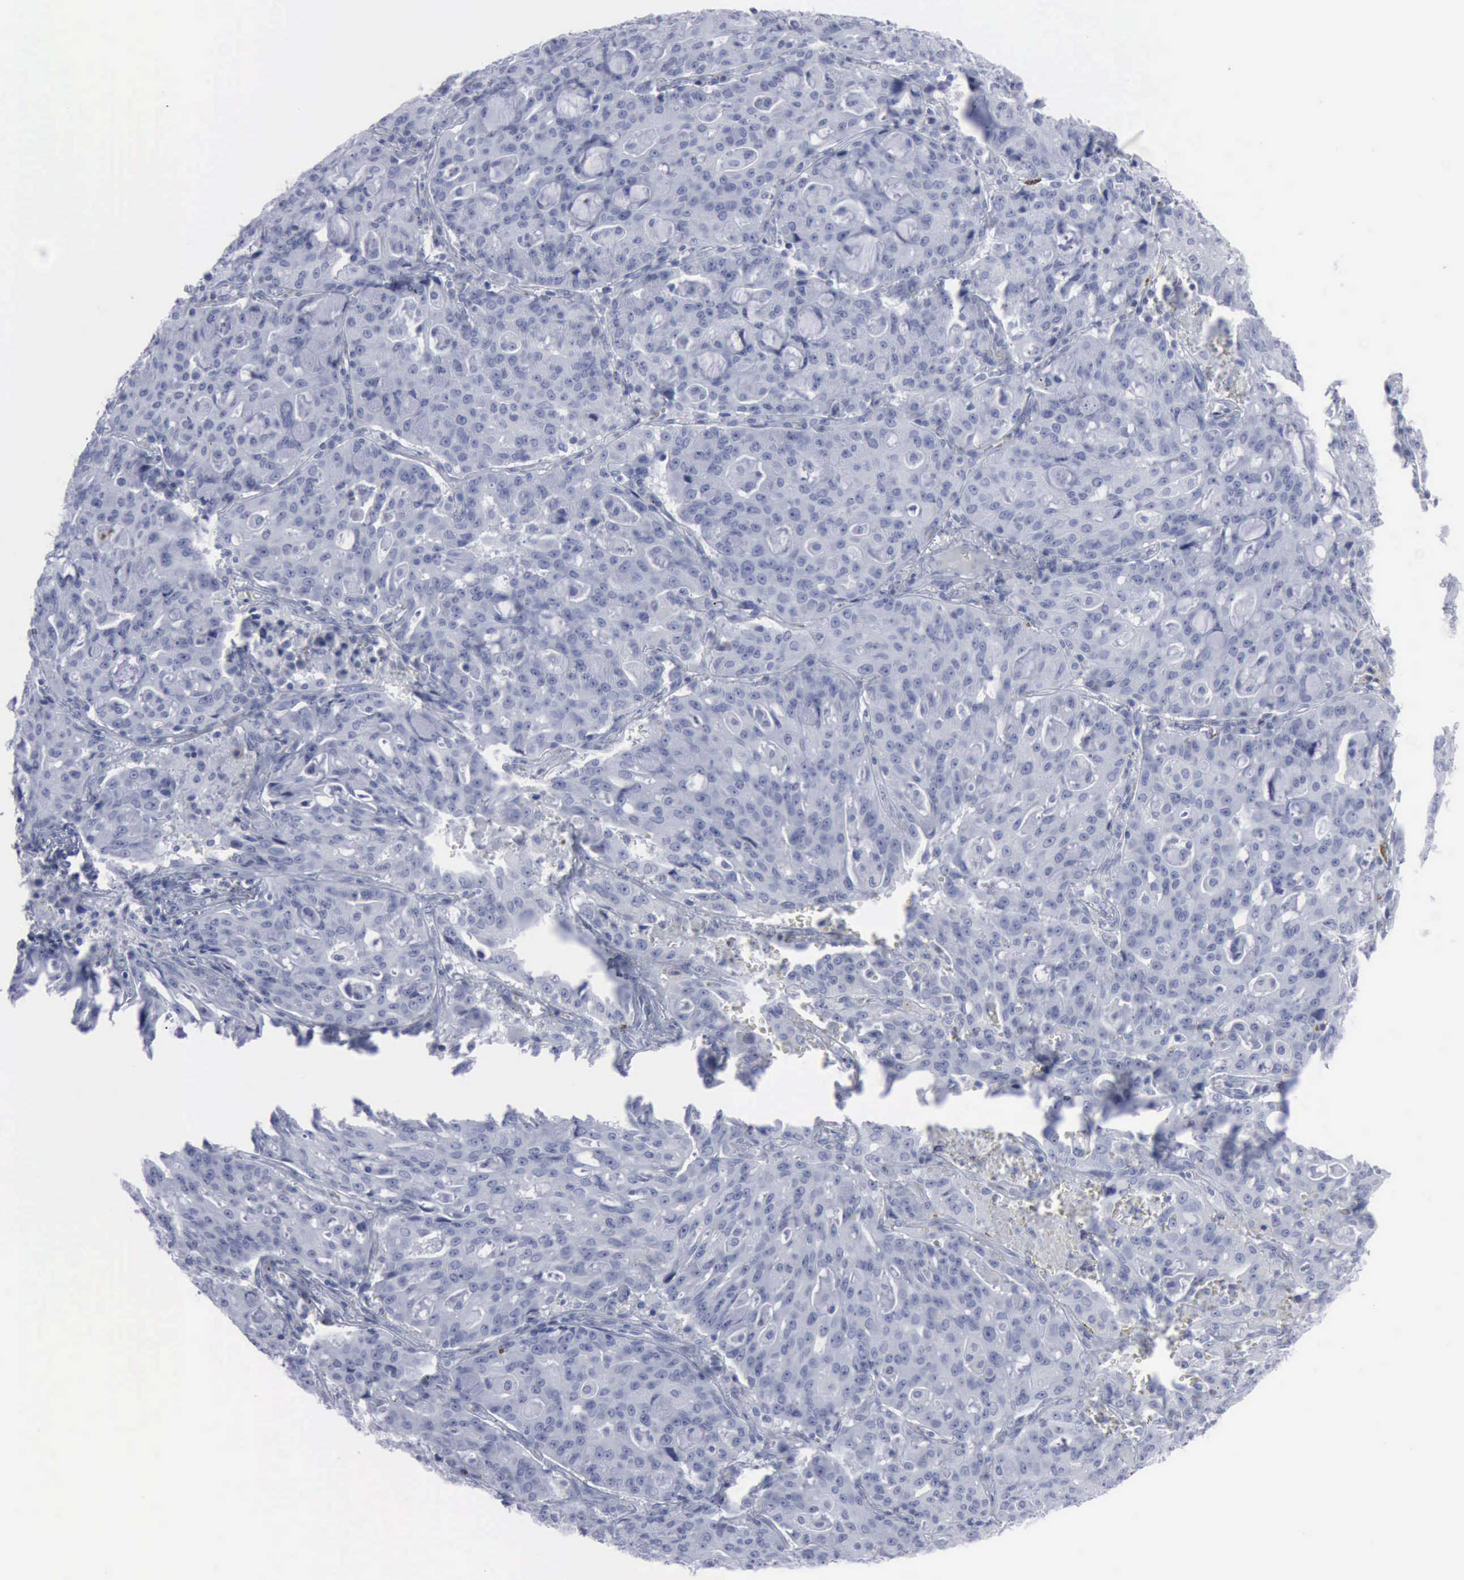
{"staining": {"intensity": "negative", "quantity": "none", "location": "none"}, "tissue": "lung cancer", "cell_type": "Tumor cells", "image_type": "cancer", "snomed": [{"axis": "morphology", "description": "Adenocarcinoma, NOS"}, {"axis": "topography", "description": "Lung"}], "caption": "Tumor cells are negative for protein expression in human lung cancer (adenocarcinoma).", "gene": "VCAM1", "patient": {"sex": "female", "age": 44}}